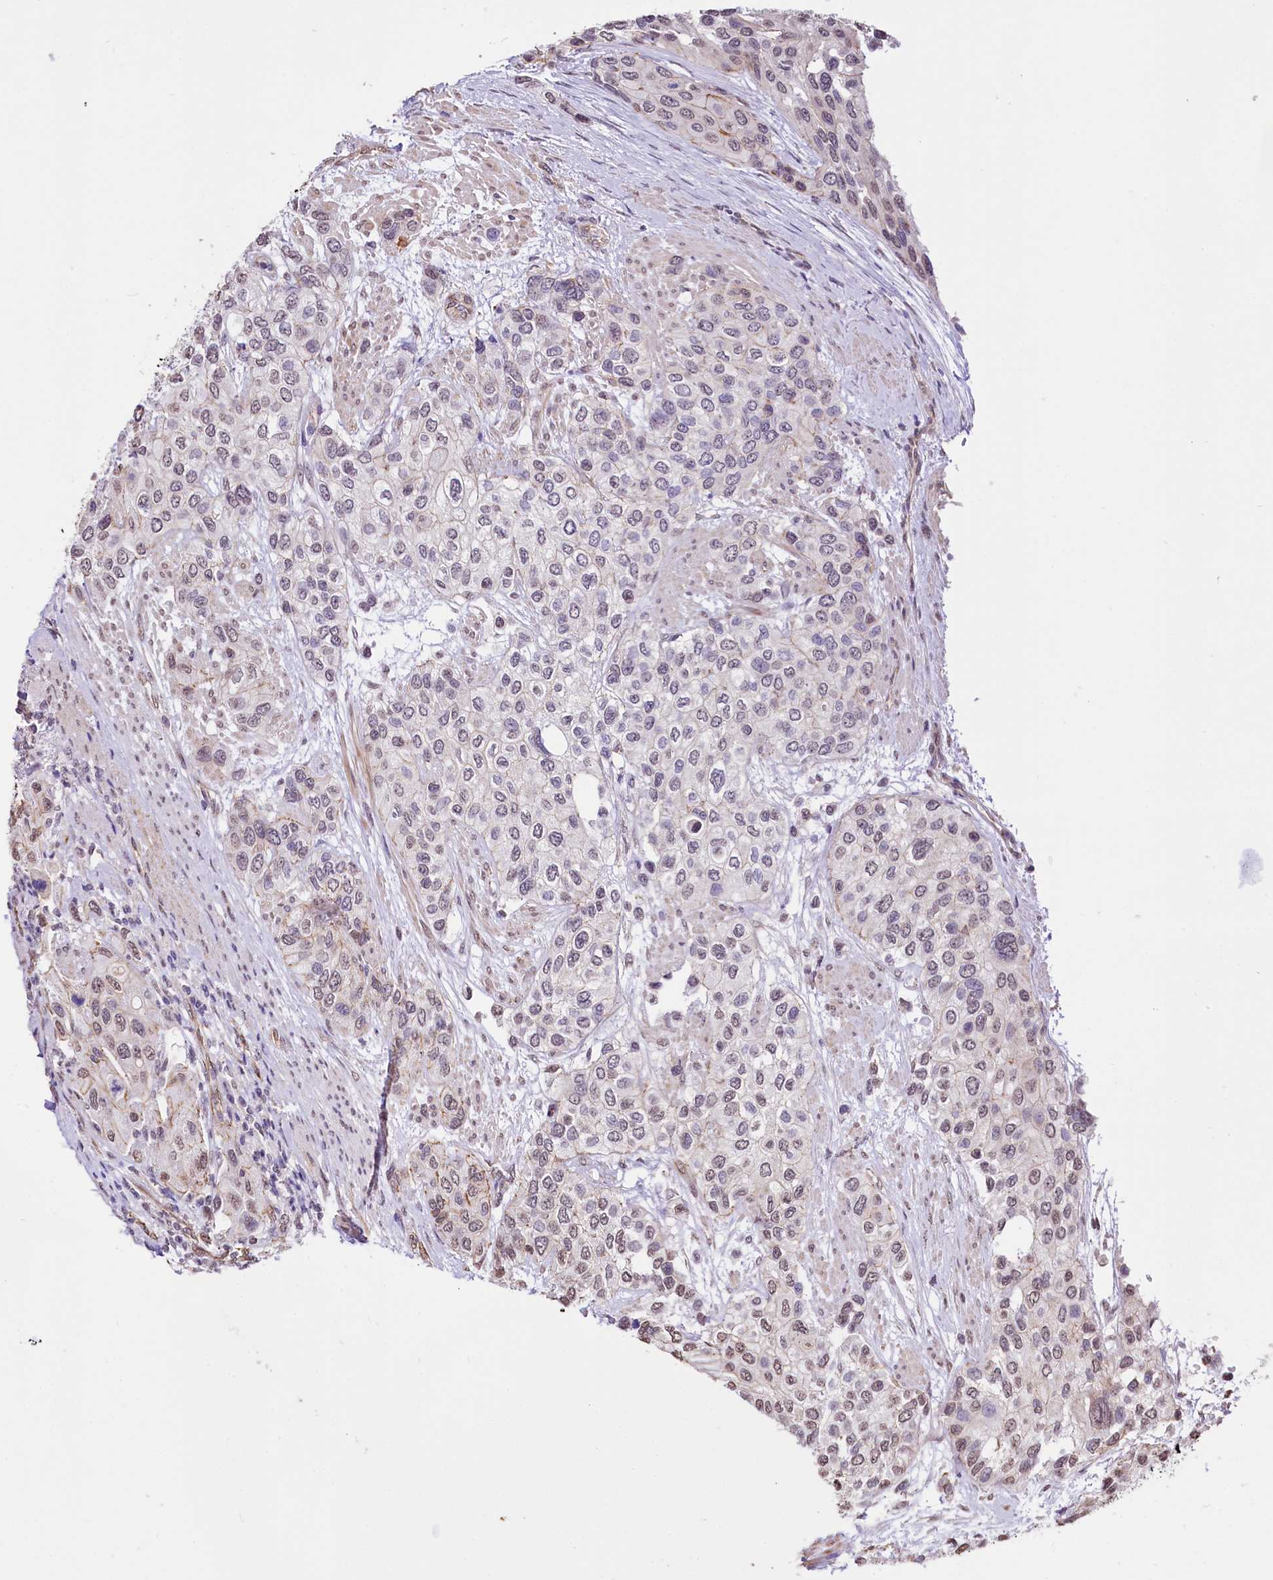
{"staining": {"intensity": "negative", "quantity": "none", "location": "none"}, "tissue": "urothelial cancer", "cell_type": "Tumor cells", "image_type": "cancer", "snomed": [{"axis": "morphology", "description": "Normal tissue, NOS"}, {"axis": "morphology", "description": "Urothelial carcinoma, High grade"}, {"axis": "topography", "description": "Vascular tissue"}, {"axis": "topography", "description": "Urinary bladder"}], "caption": "A histopathology image of human high-grade urothelial carcinoma is negative for staining in tumor cells. Nuclei are stained in blue.", "gene": "ST7", "patient": {"sex": "female", "age": 56}}